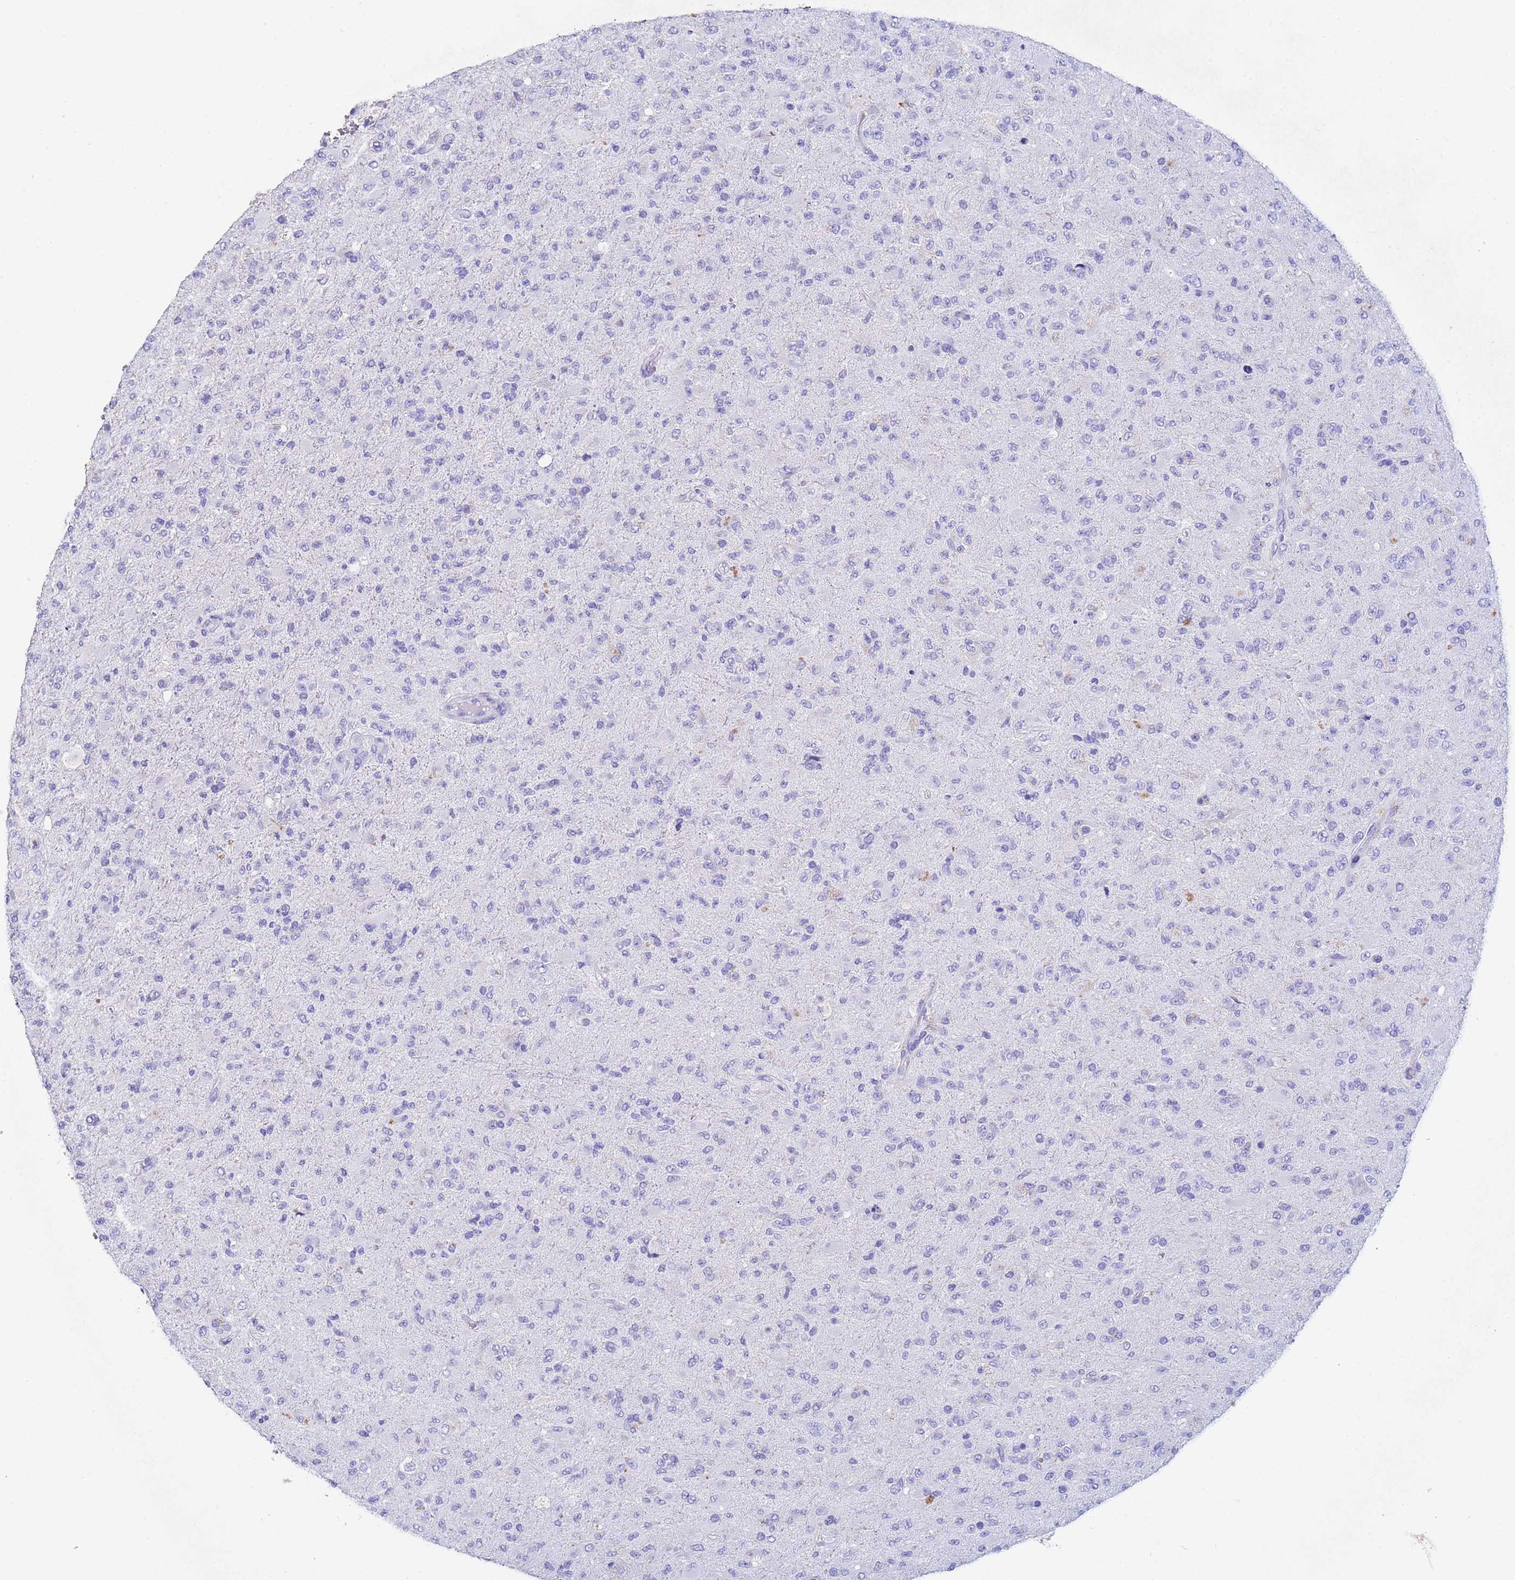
{"staining": {"intensity": "negative", "quantity": "none", "location": "none"}, "tissue": "glioma", "cell_type": "Tumor cells", "image_type": "cancer", "snomed": [{"axis": "morphology", "description": "Glioma, malignant, Low grade"}, {"axis": "topography", "description": "Brain"}], "caption": "Low-grade glioma (malignant) stained for a protein using IHC reveals no staining tumor cells.", "gene": "CSTB", "patient": {"sex": "male", "age": 65}}